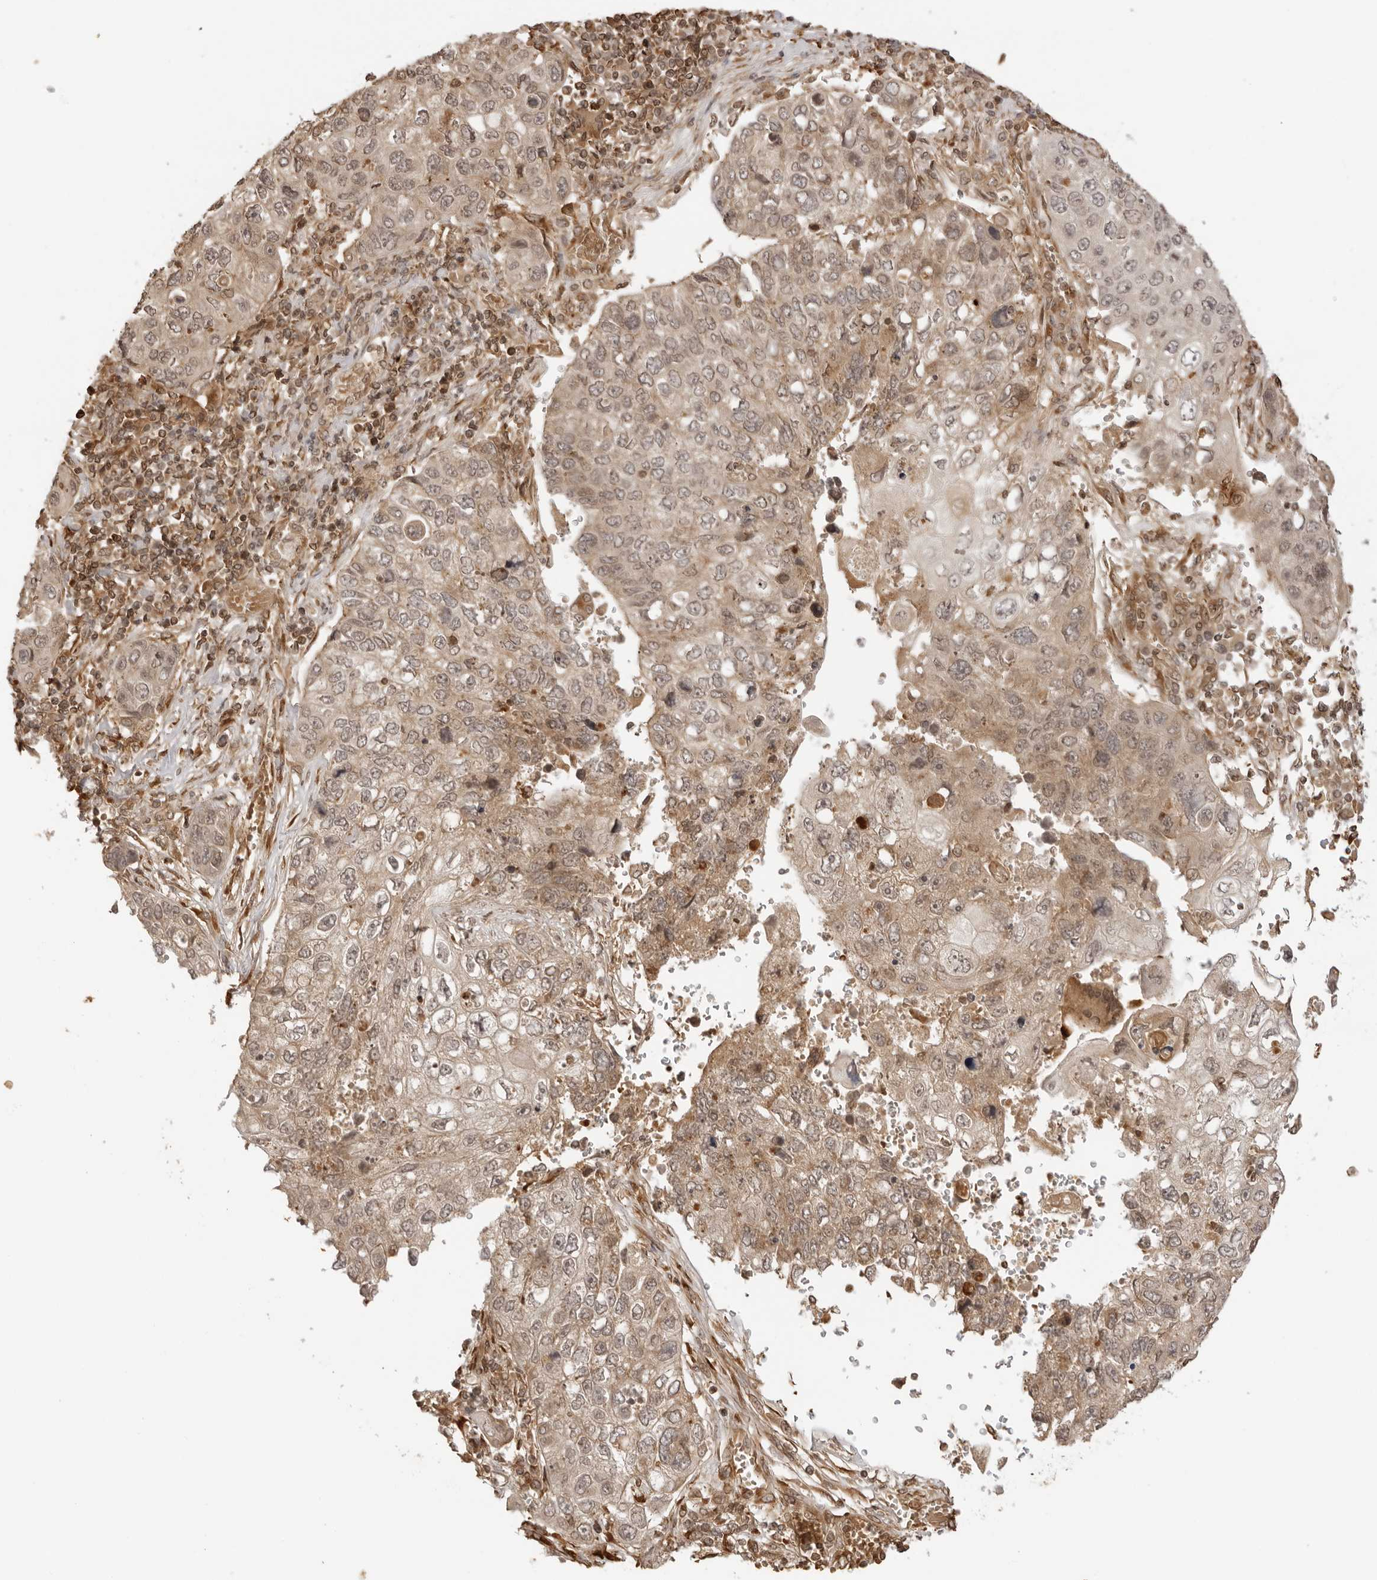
{"staining": {"intensity": "weak", "quantity": ">75%", "location": "cytoplasmic/membranous,nuclear"}, "tissue": "lung cancer", "cell_type": "Tumor cells", "image_type": "cancer", "snomed": [{"axis": "morphology", "description": "Squamous cell carcinoma, NOS"}, {"axis": "topography", "description": "Lung"}], "caption": "Lung squamous cell carcinoma was stained to show a protein in brown. There is low levels of weak cytoplasmic/membranous and nuclear expression in approximately >75% of tumor cells.", "gene": "IKBKE", "patient": {"sex": "male", "age": 61}}